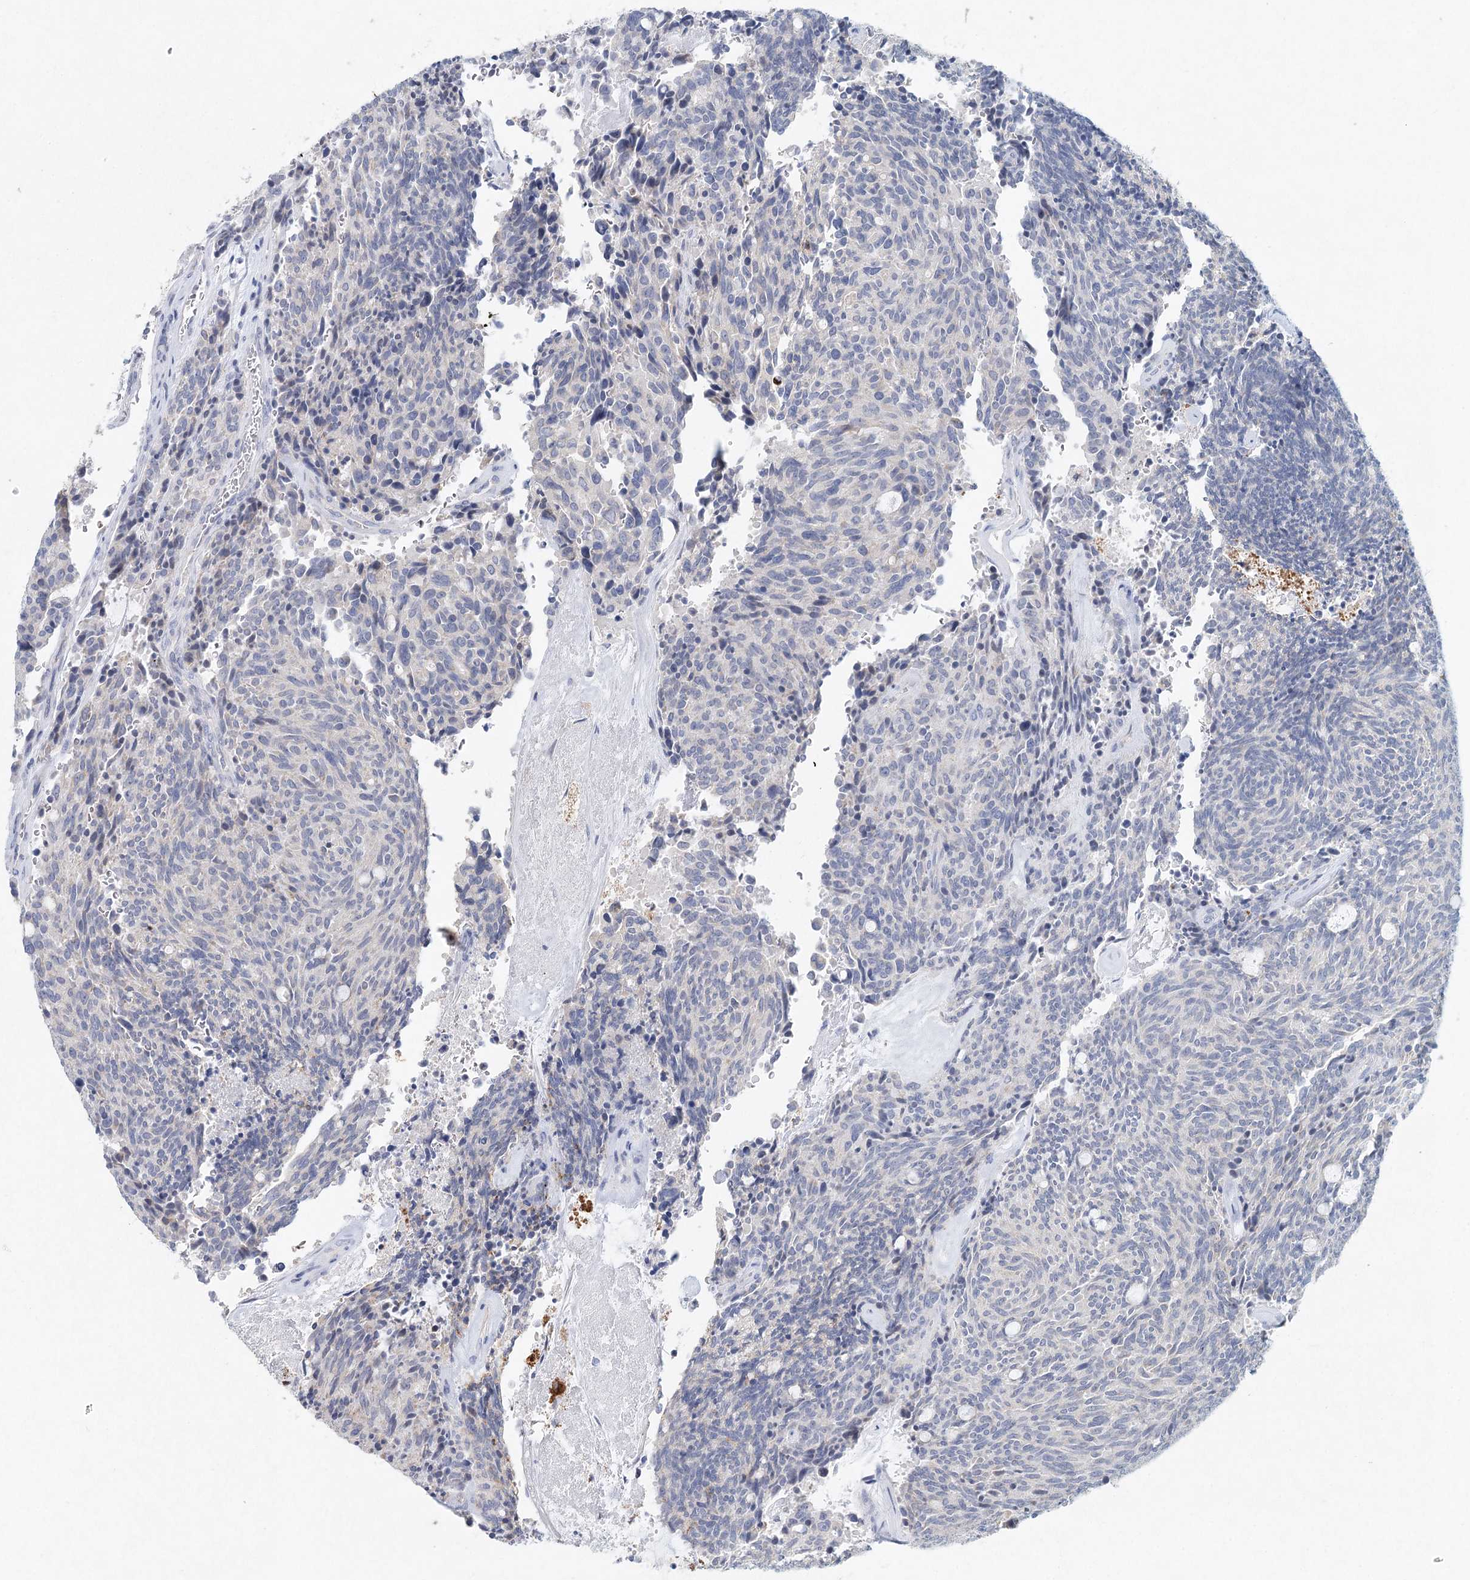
{"staining": {"intensity": "negative", "quantity": "none", "location": "none"}, "tissue": "carcinoid", "cell_type": "Tumor cells", "image_type": "cancer", "snomed": [{"axis": "morphology", "description": "Carcinoid, malignant, NOS"}, {"axis": "topography", "description": "Pancreas"}], "caption": "Immunohistochemical staining of human carcinoid (malignant) exhibits no significant positivity in tumor cells.", "gene": "XPO6", "patient": {"sex": "female", "age": 54}}